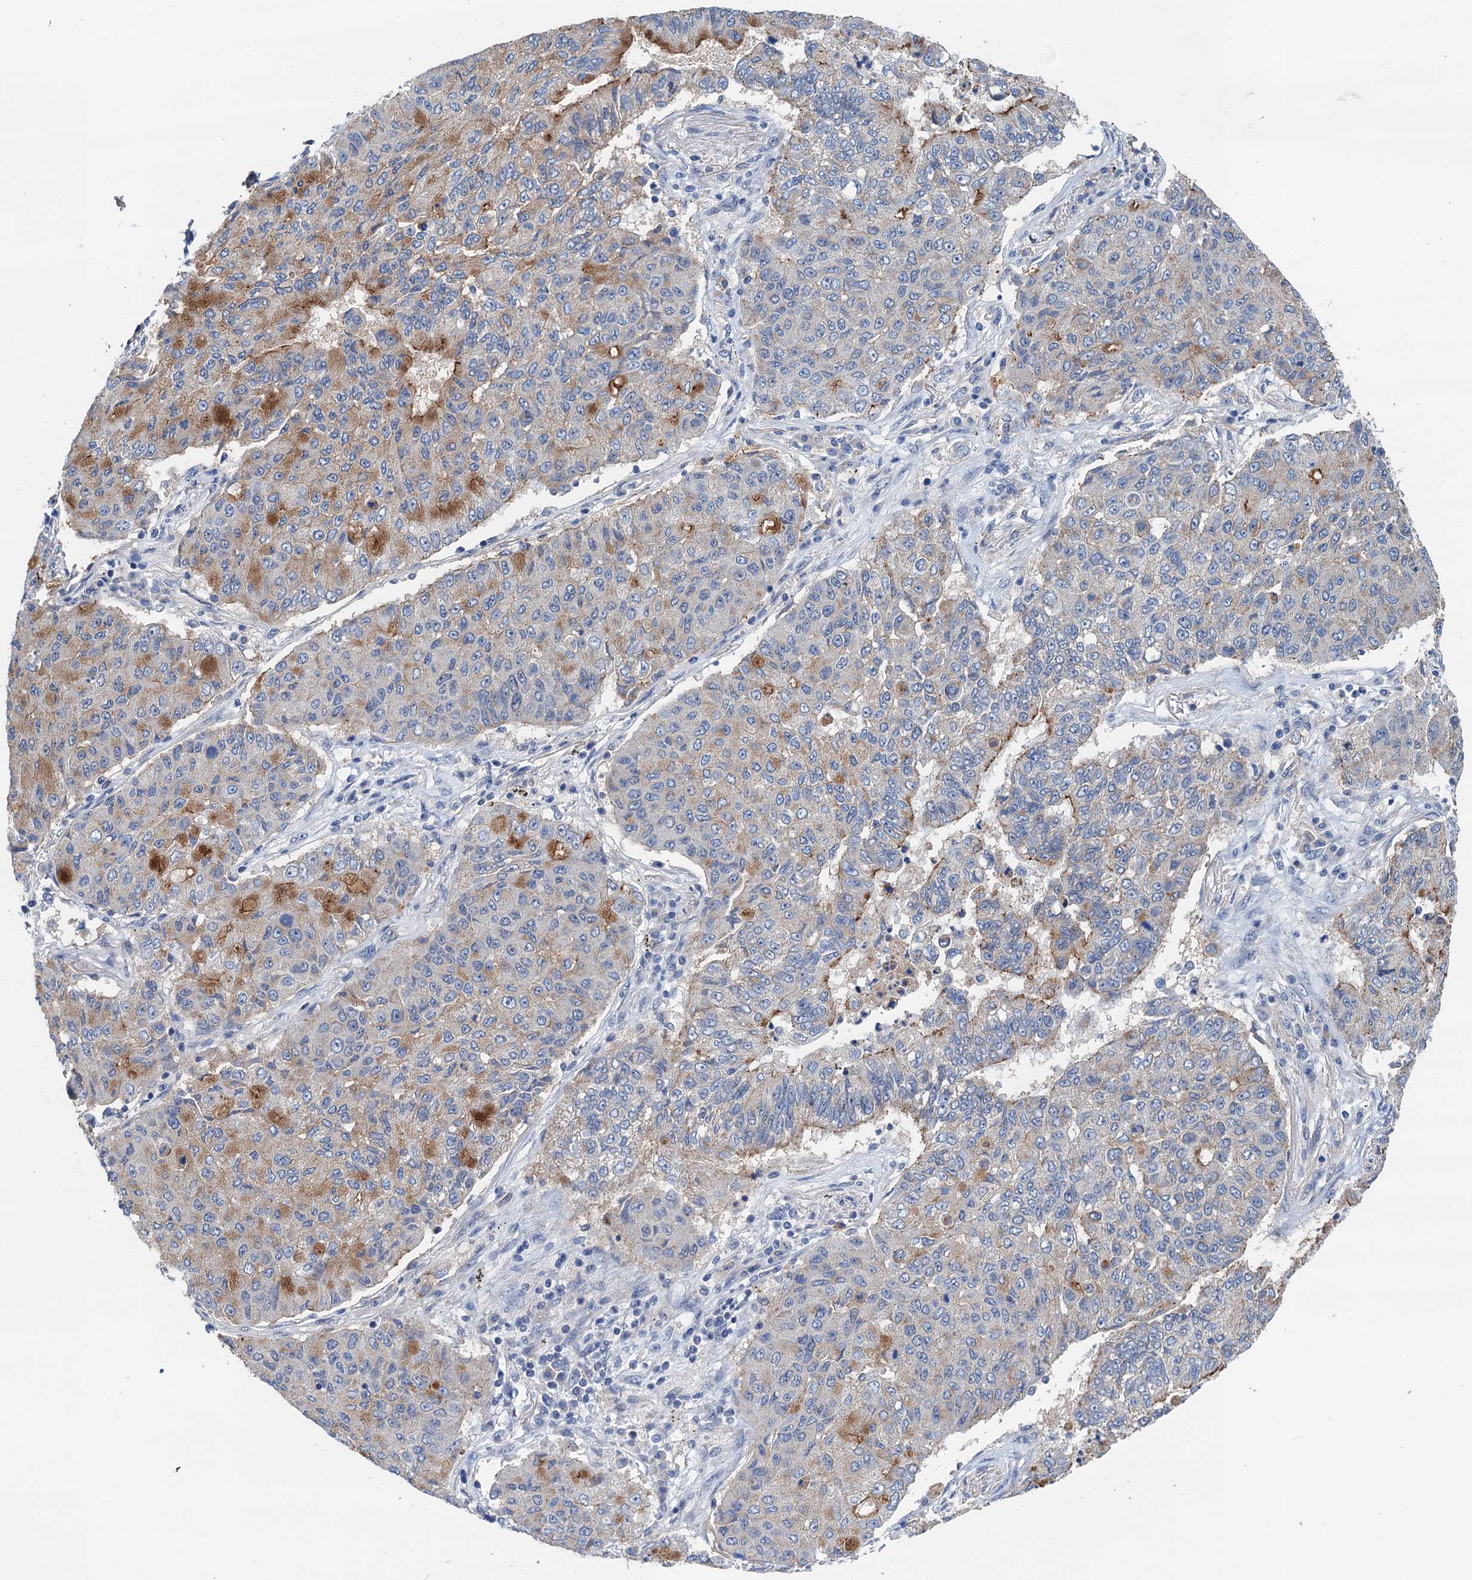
{"staining": {"intensity": "moderate", "quantity": "<25%", "location": "cytoplasmic/membranous"}, "tissue": "lung cancer", "cell_type": "Tumor cells", "image_type": "cancer", "snomed": [{"axis": "morphology", "description": "Squamous cell carcinoma, NOS"}, {"axis": "topography", "description": "Lung"}], "caption": "Immunohistochemistry histopathology image of human lung squamous cell carcinoma stained for a protein (brown), which reveals low levels of moderate cytoplasmic/membranous positivity in about <25% of tumor cells.", "gene": "DGLUCY", "patient": {"sex": "male", "age": 74}}